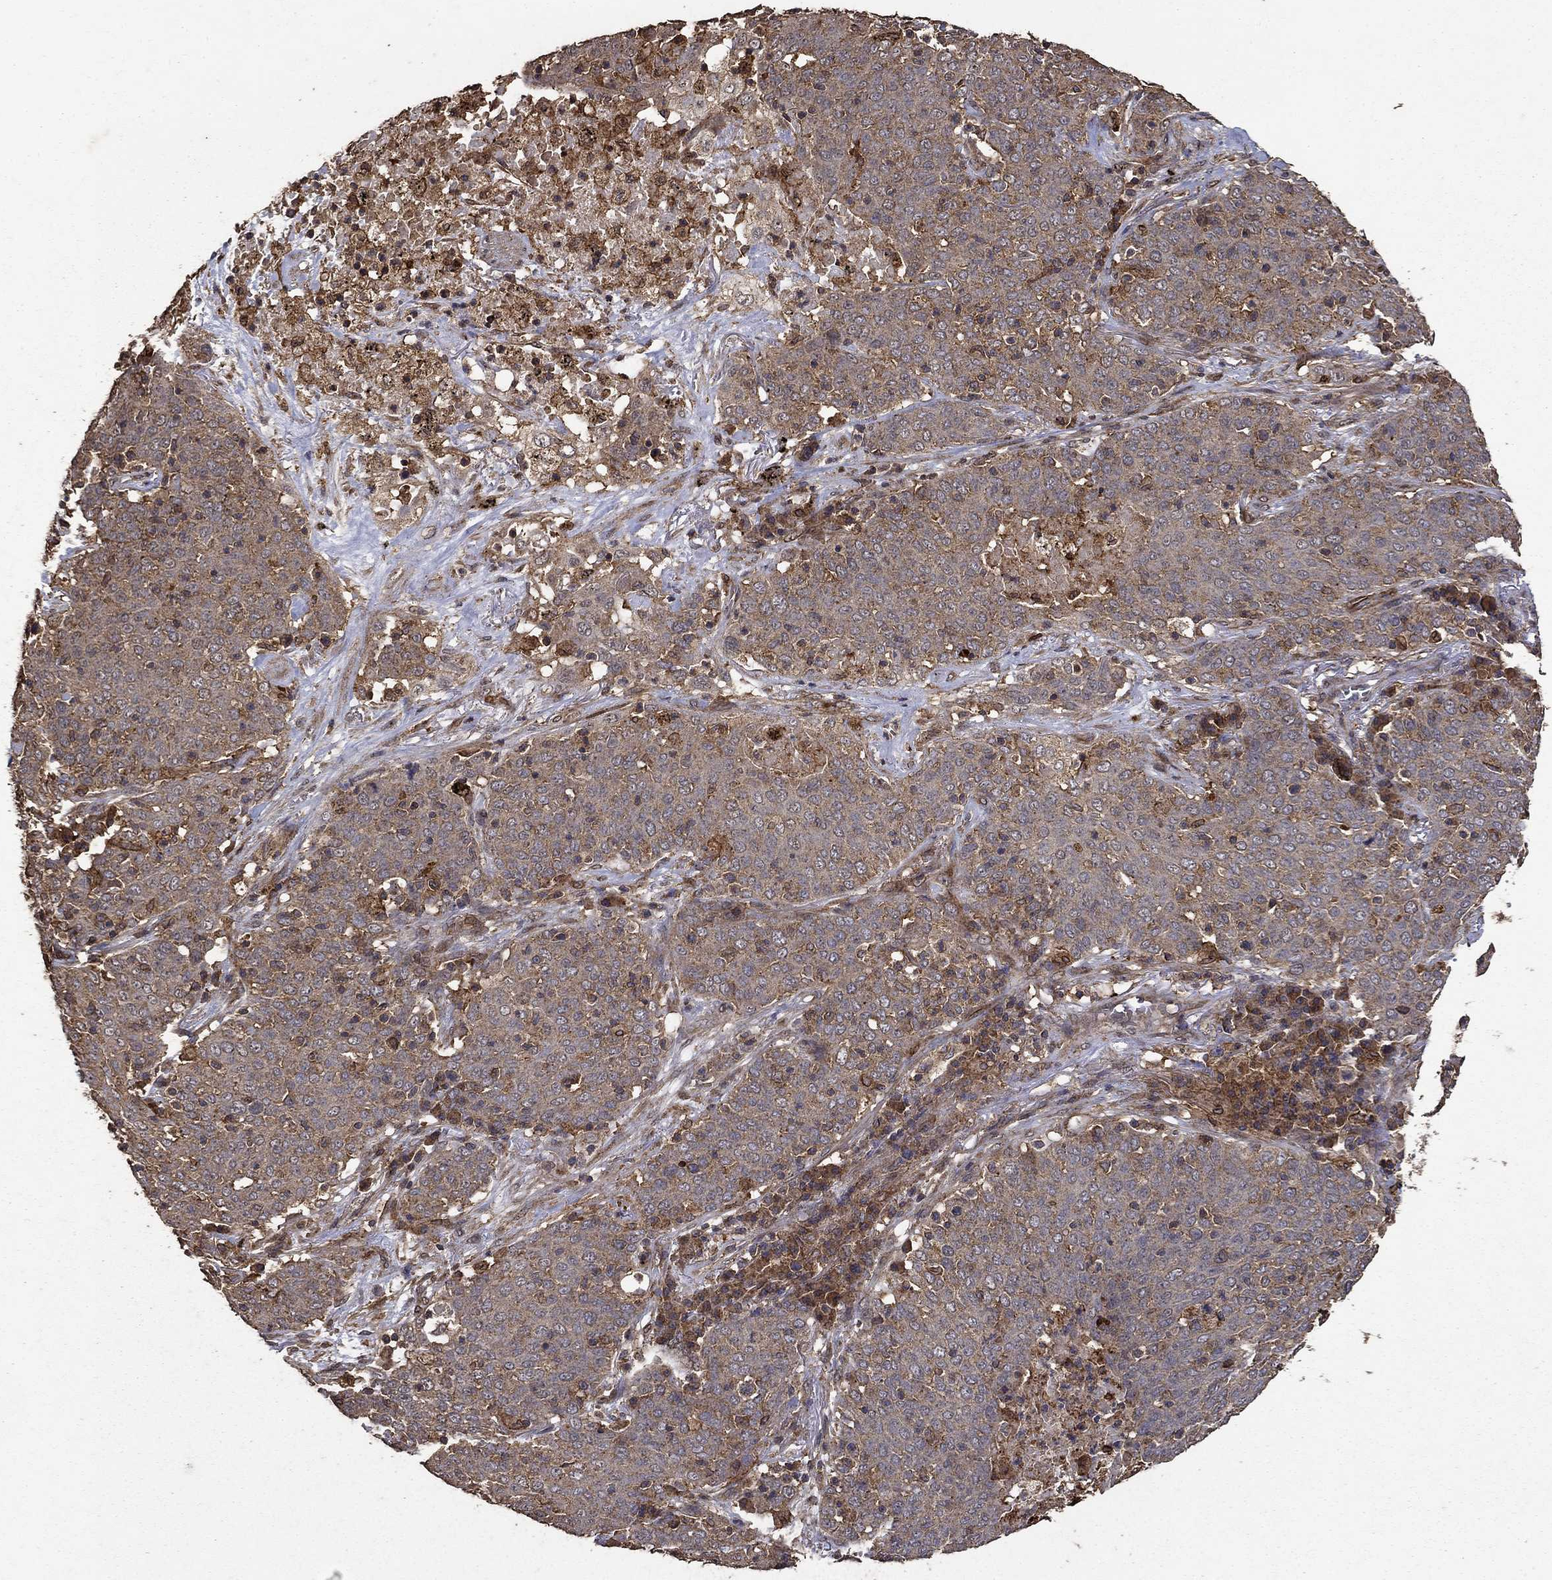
{"staining": {"intensity": "weak", "quantity": "25%-75%", "location": "cytoplasmic/membranous"}, "tissue": "lung cancer", "cell_type": "Tumor cells", "image_type": "cancer", "snomed": [{"axis": "morphology", "description": "Squamous cell carcinoma, NOS"}, {"axis": "topography", "description": "Lung"}], "caption": "High-power microscopy captured an IHC photomicrograph of lung squamous cell carcinoma, revealing weak cytoplasmic/membranous positivity in approximately 25%-75% of tumor cells.", "gene": "IFRD1", "patient": {"sex": "male", "age": 82}}